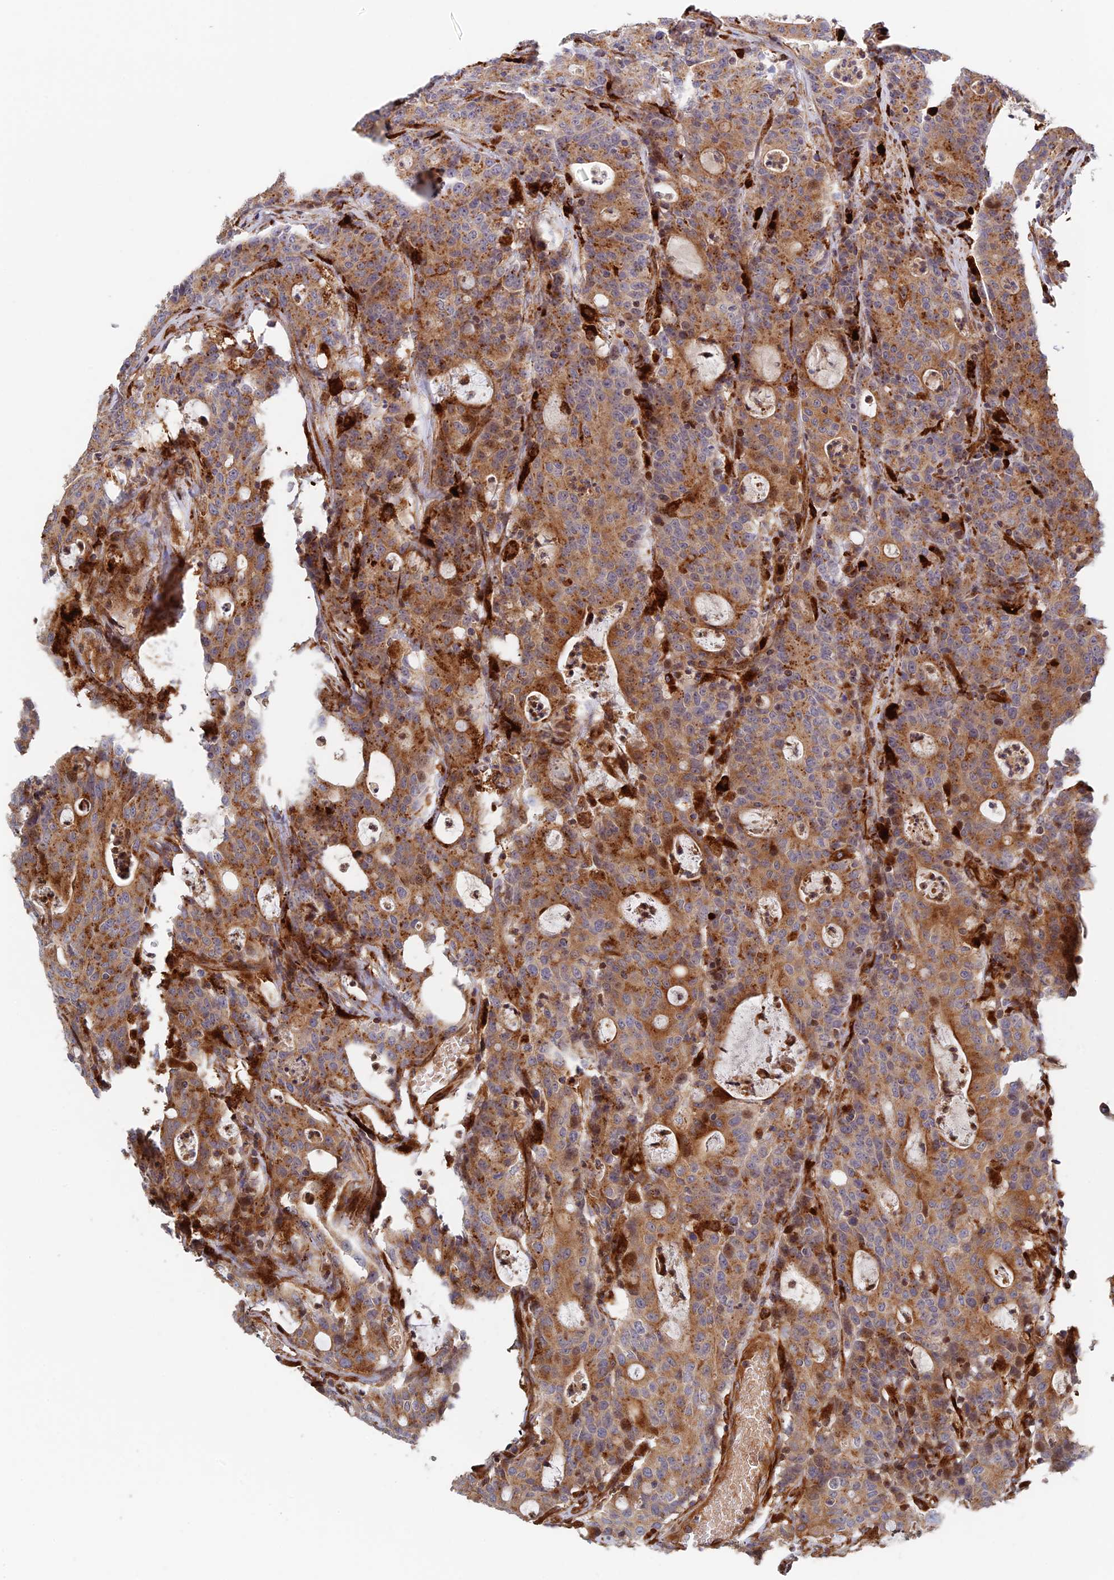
{"staining": {"intensity": "moderate", "quantity": ">75%", "location": "cytoplasmic/membranous"}, "tissue": "colorectal cancer", "cell_type": "Tumor cells", "image_type": "cancer", "snomed": [{"axis": "morphology", "description": "Adenocarcinoma, NOS"}, {"axis": "topography", "description": "Colon"}], "caption": "A high-resolution image shows immunohistochemistry (IHC) staining of colorectal adenocarcinoma, which shows moderate cytoplasmic/membranous positivity in about >75% of tumor cells. (DAB IHC with brightfield microscopy, high magnification).", "gene": "PPP2R3C", "patient": {"sex": "male", "age": 83}}